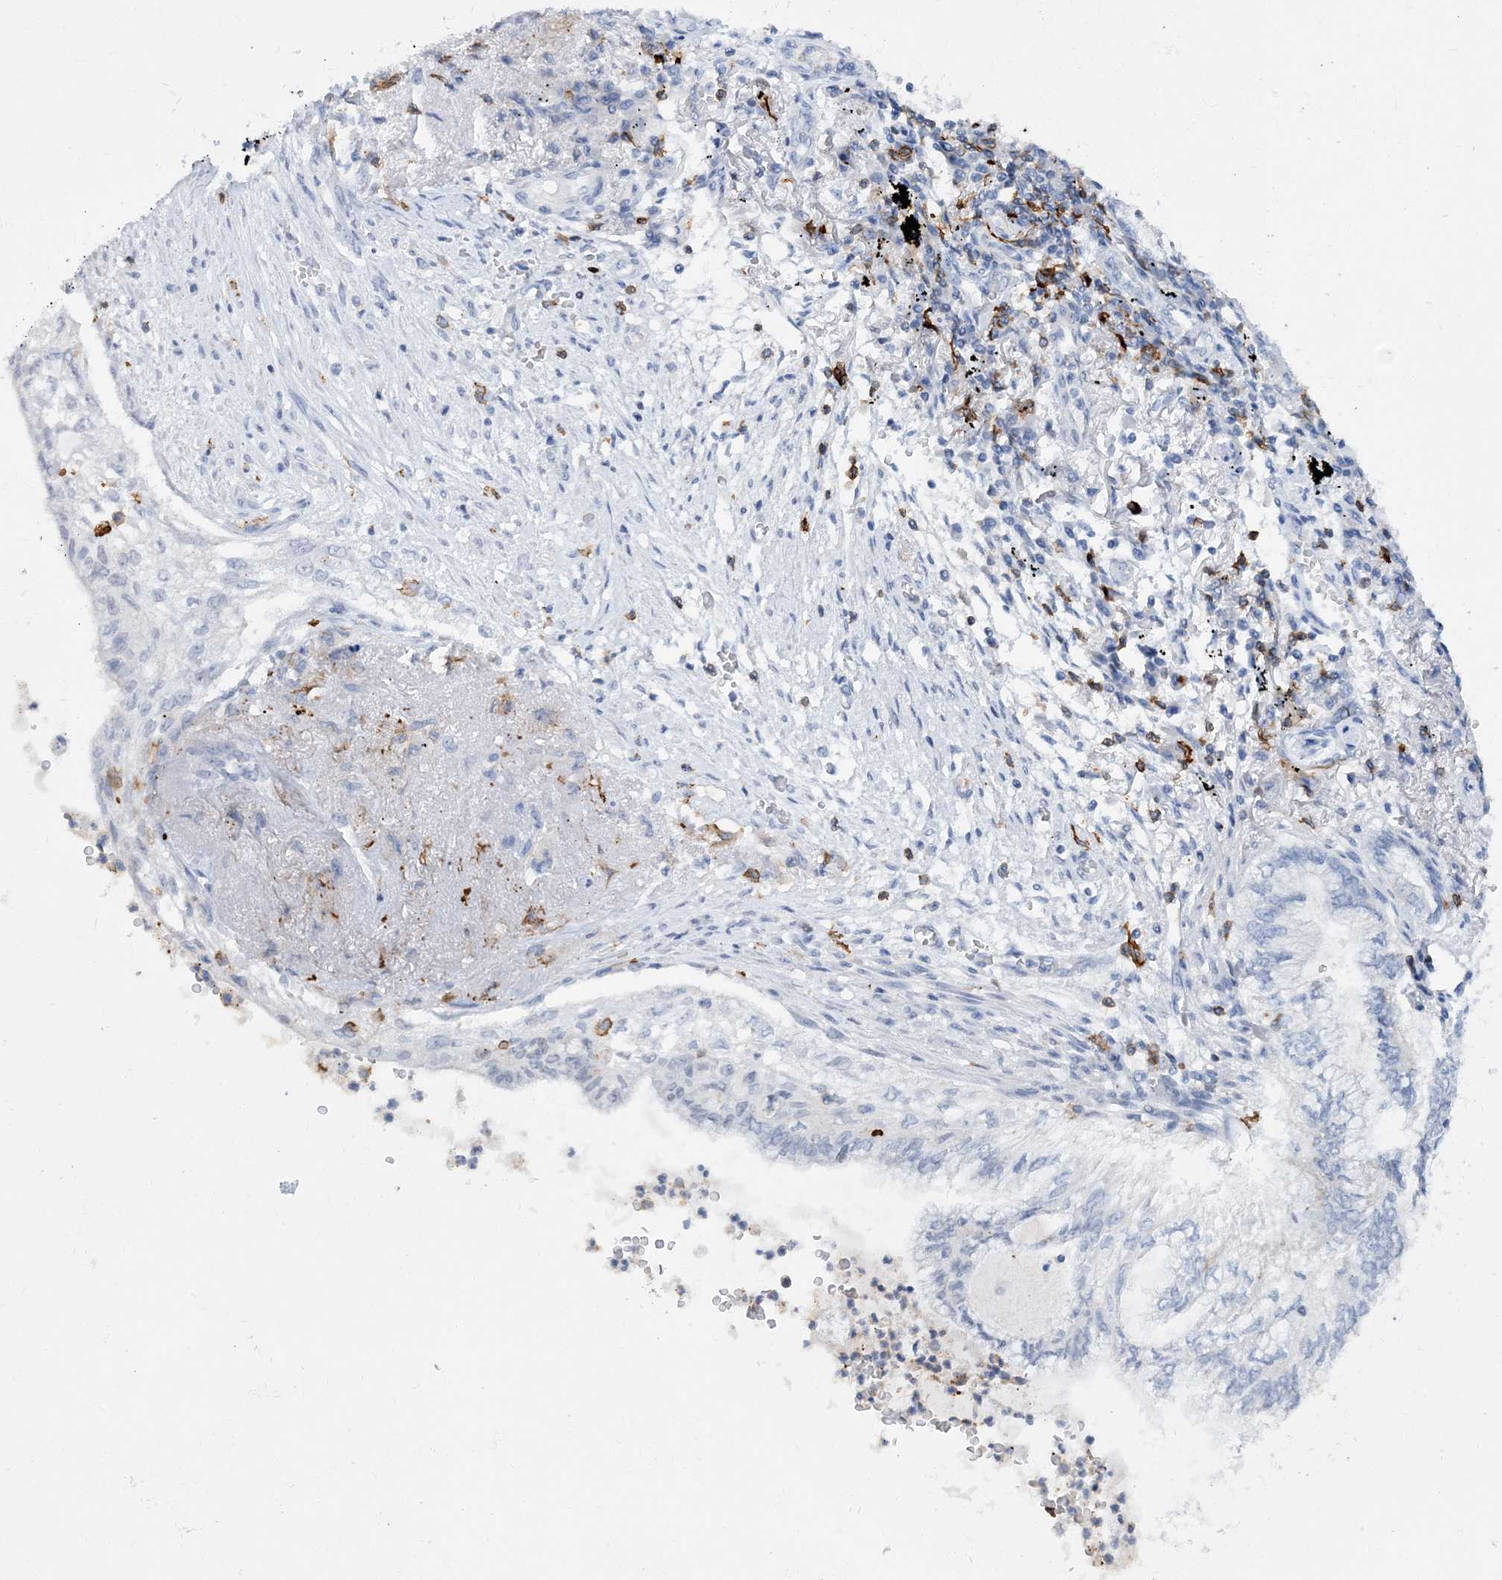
{"staining": {"intensity": "negative", "quantity": "none", "location": "none"}, "tissue": "lung cancer", "cell_type": "Tumor cells", "image_type": "cancer", "snomed": [{"axis": "morphology", "description": "Adenocarcinoma, NOS"}, {"axis": "topography", "description": "Lung"}], "caption": "The micrograph exhibits no staining of tumor cells in adenocarcinoma (lung).", "gene": "PRMT9", "patient": {"sex": "female", "age": 70}}